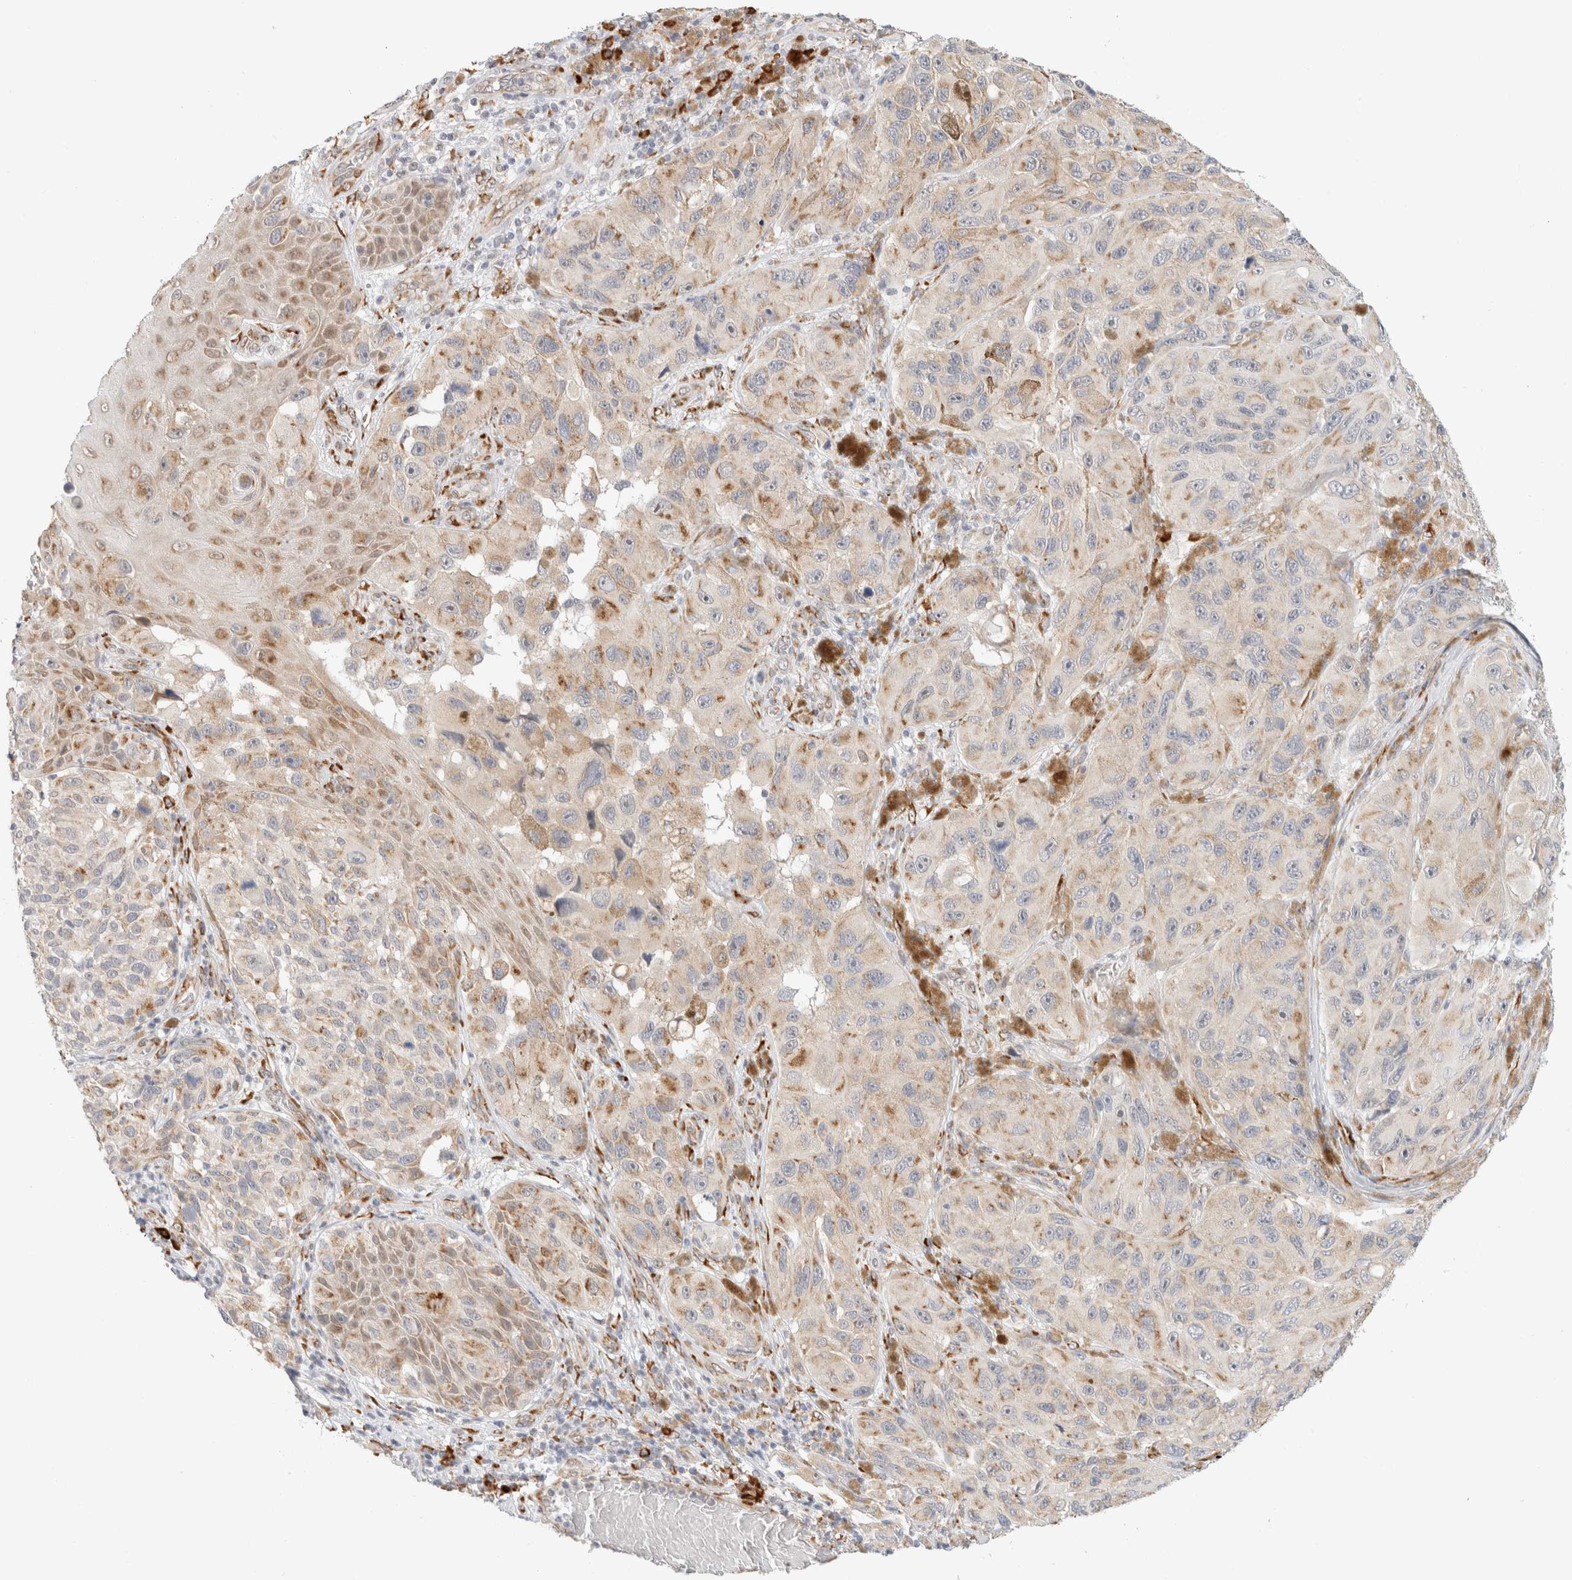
{"staining": {"intensity": "moderate", "quantity": "<25%", "location": "cytoplasmic/membranous,nuclear"}, "tissue": "melanoma", "cell_type": "Tumor cells", "image_type": "cancer", "snomed": [{"axis": "morphology", "description": "Malignant melanoma, NOS"}, {"axis": "topography", "description": "Skin"}], "caption": "Immunohistochemical staining of melanoma shows moderate cytoplasmic/membranous and nuclear protein staining in approximately <25% of tumor cells.", "gene": "HDLBP", "patient": {"sex": "female", "age": 73}}